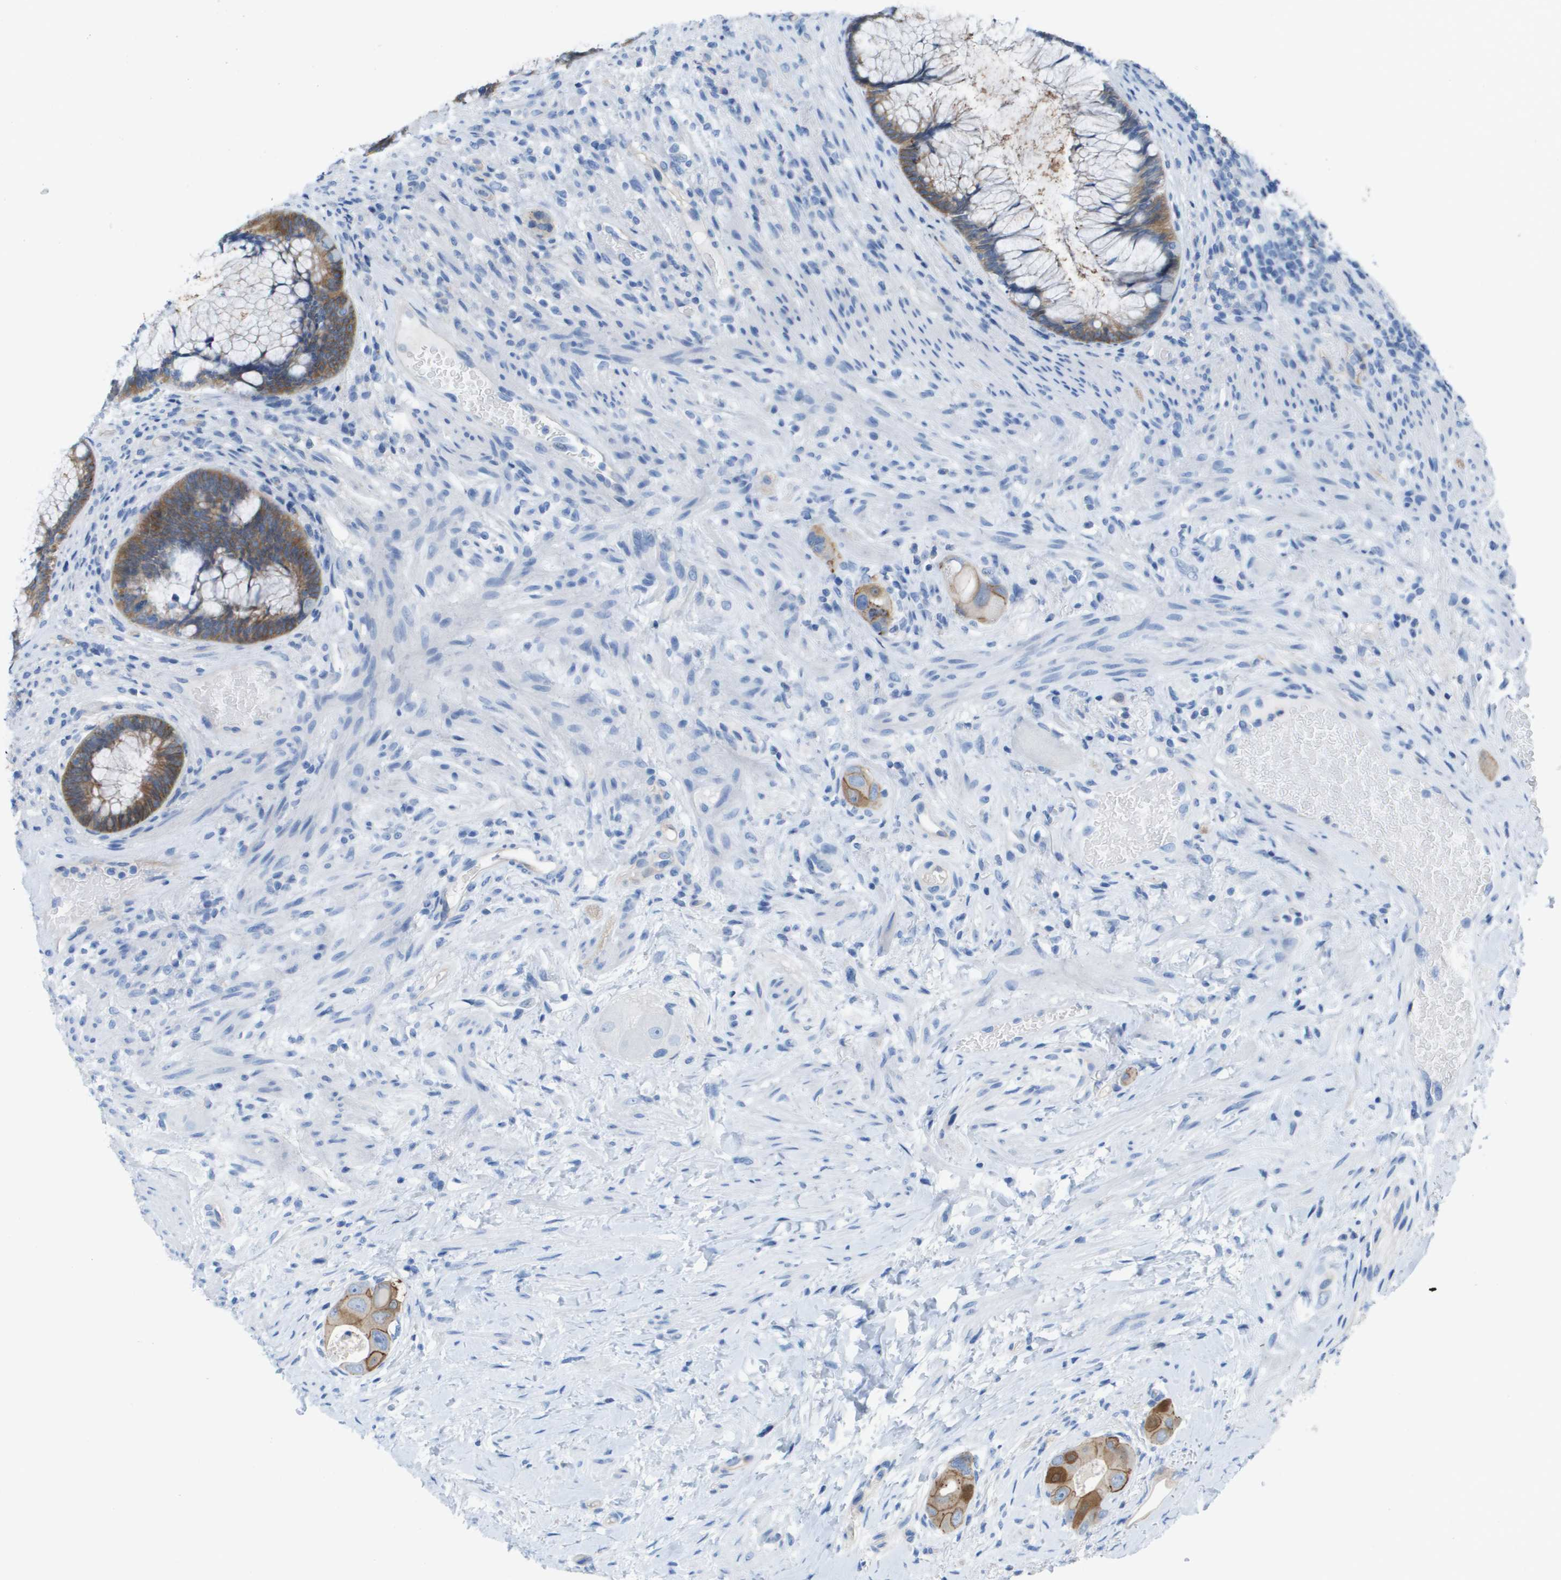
{"staining": {"intensity": "moderate", "quantity": ">75%", "location": "cytoplasmic/membranous"}, "tissue": "colorectal cancer", "cell_type": "Tumor cells", "image_type": "cancer", "snomed": [{"axis": "morphology", "description": "Adenocarcinoma, NOS"}, {"axis": "topography", "description": "Rectum"}], "caption": "A micrograph of colorectal cancer (adenocarcinoma) stained for a protein shows moderate cytoplasmic/membranous brown staining in tumor cells.", "gene": "CD46", "patient": {"sex": "male", "age": 51}}